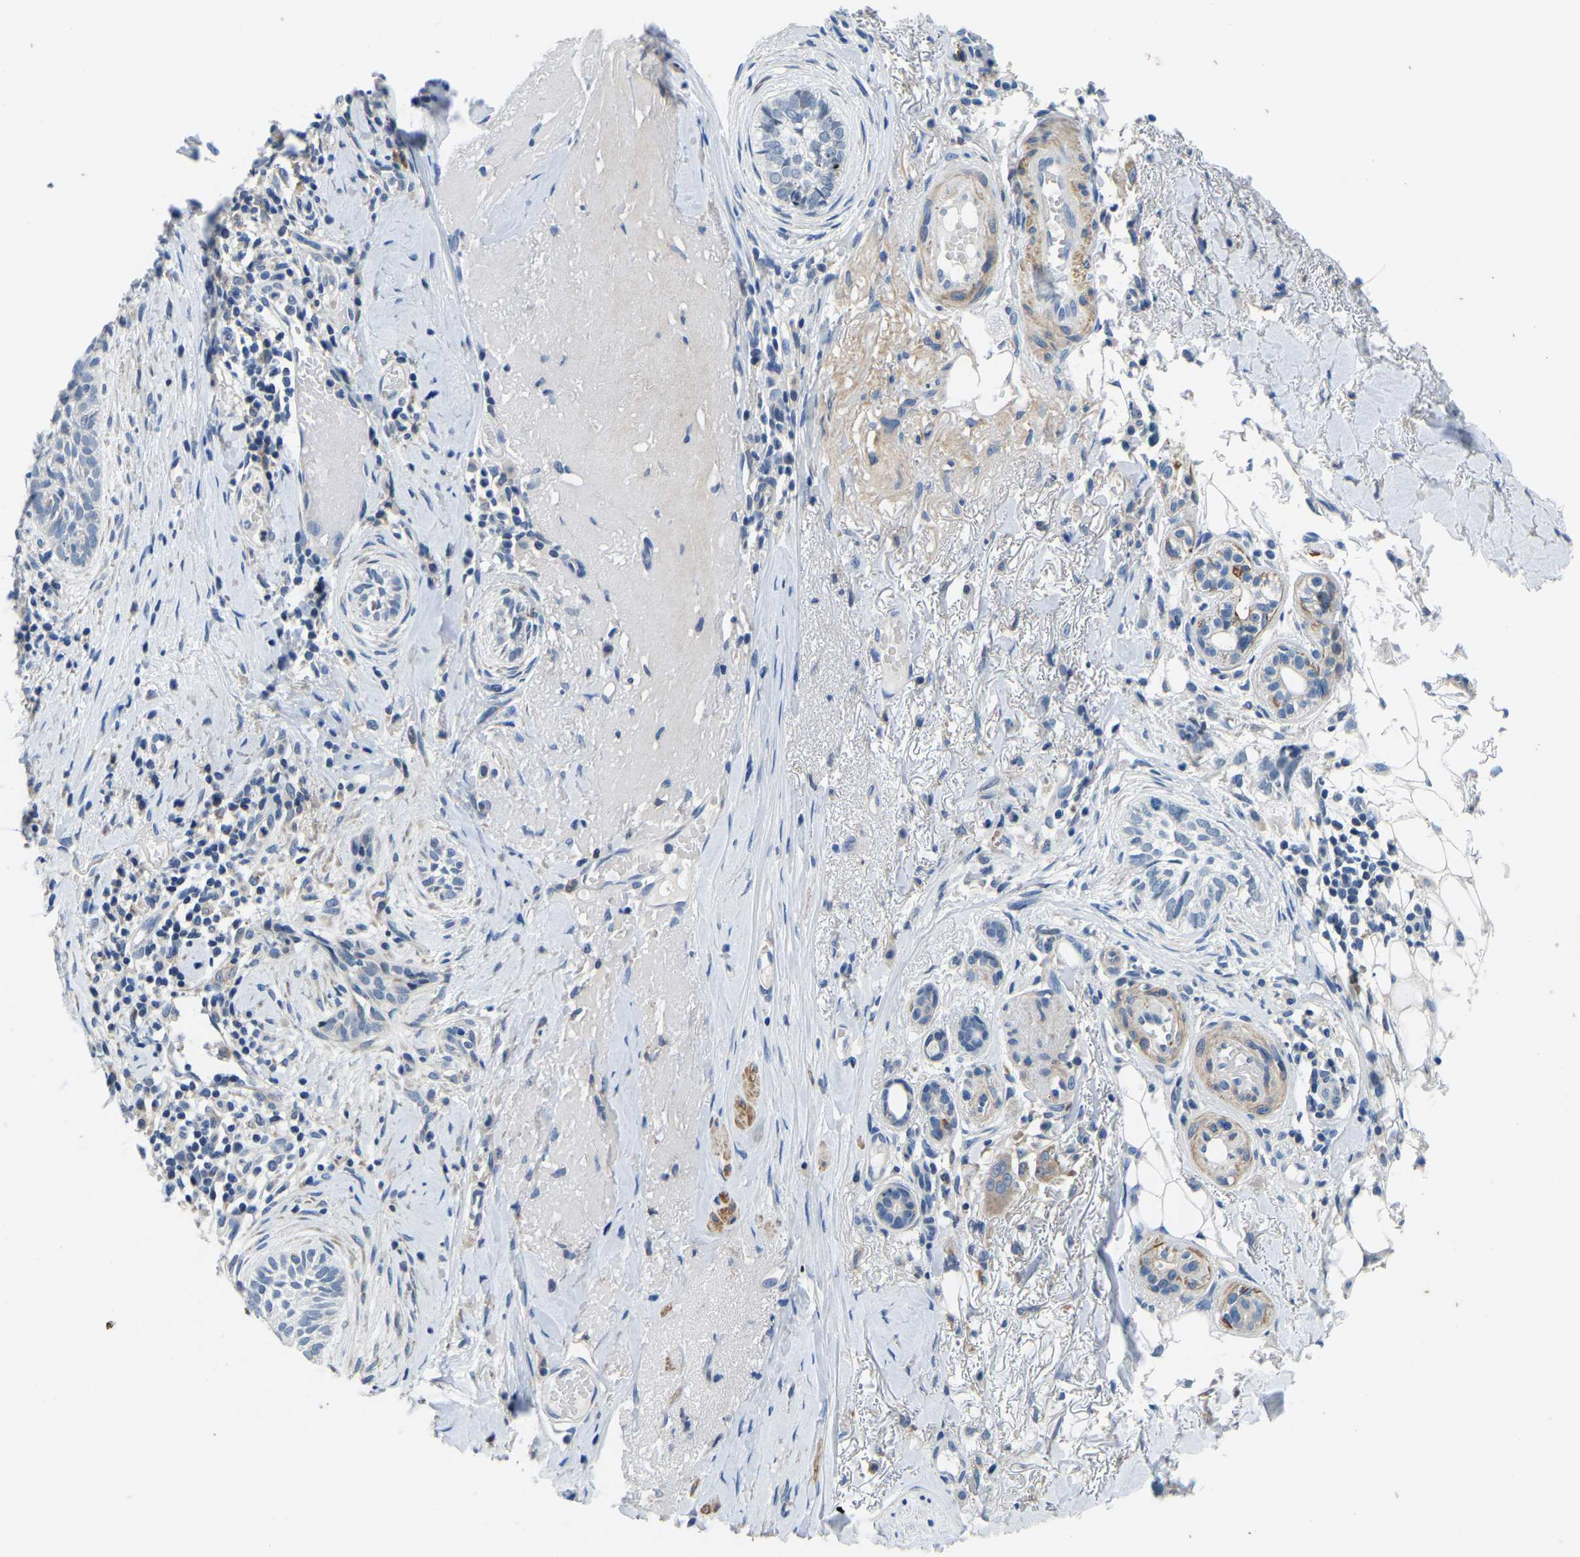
{"staining": {"intensity": "negative", "quantity": "none", "location": "none"}, "tissue": "skin cancer", "cell_type": "Tumor cells", "image_type": "cancer", "snomed": [{"axis": "morphology", "description": "Basal cell carcinoma"}, {"axis": "topography", "description": "Skin"}], "caption": "There is no significant expression in tumor cells of skin cancer.", "gene": "LIAS", "patient": {"sex": "female", "age": 88}}